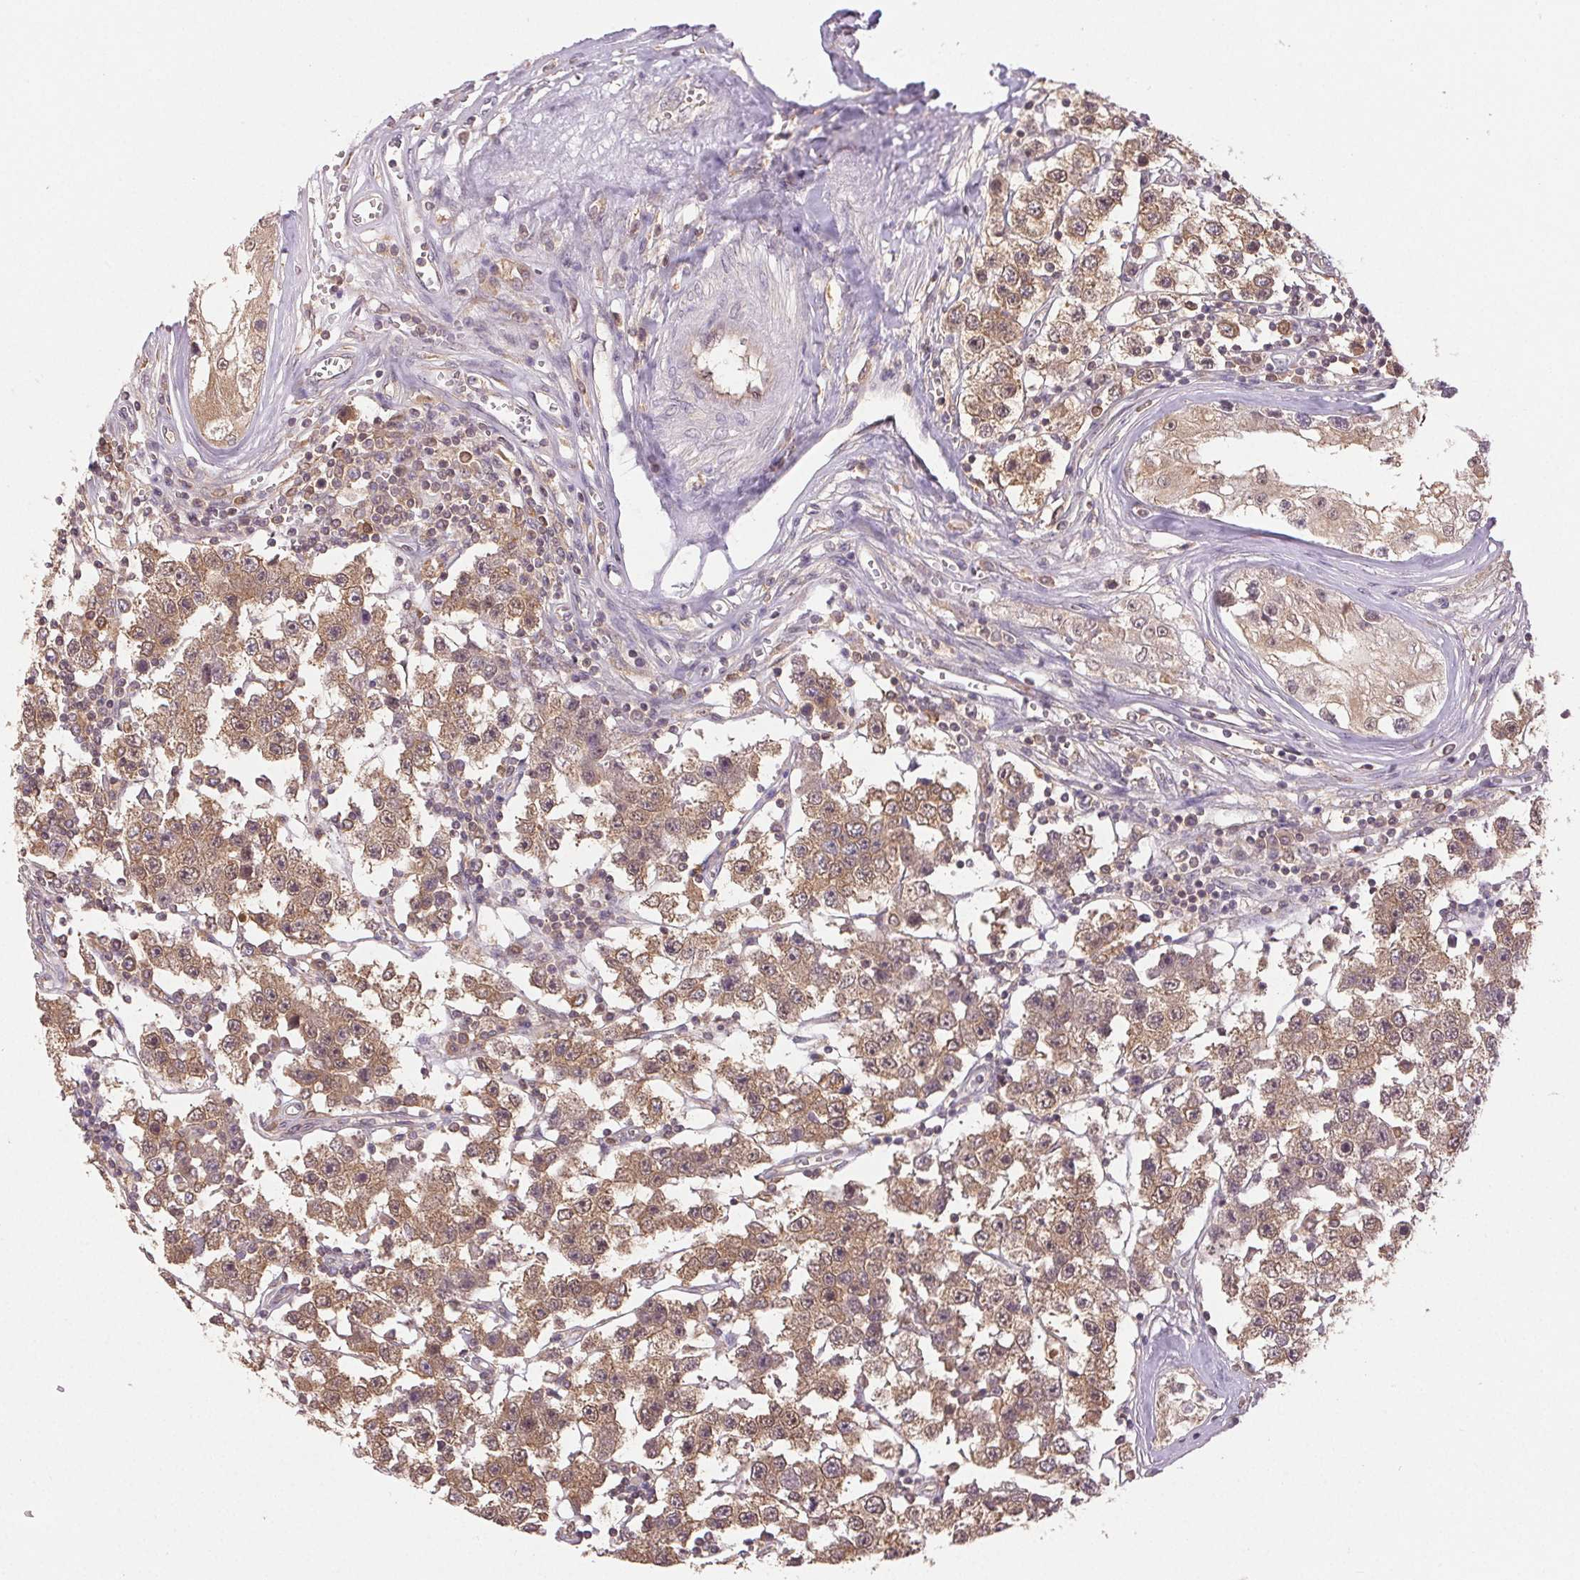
{"staining": {"intensity": "moderate", "quantity": ">75%", "location": "cytoplasmic/membranous"}, "tissue": "testis cancer", "cell_type": "Tumor cells", "image_type": "cancer", "snomed": [{"axis": "morphology", "description": "Seminoma, NOS"}, {"axis": "topography", "description": "Testis"}], "caption": "Immunohistochemistry histopathology image of testis seminoma stained for a protein (brown), which exhibits medium levels of moderate cytoplasmic/membranous positivity in approximately >75% of tumor cells.", "gene": "GDI2", "patient": {"sex": "male", "age": 34}}